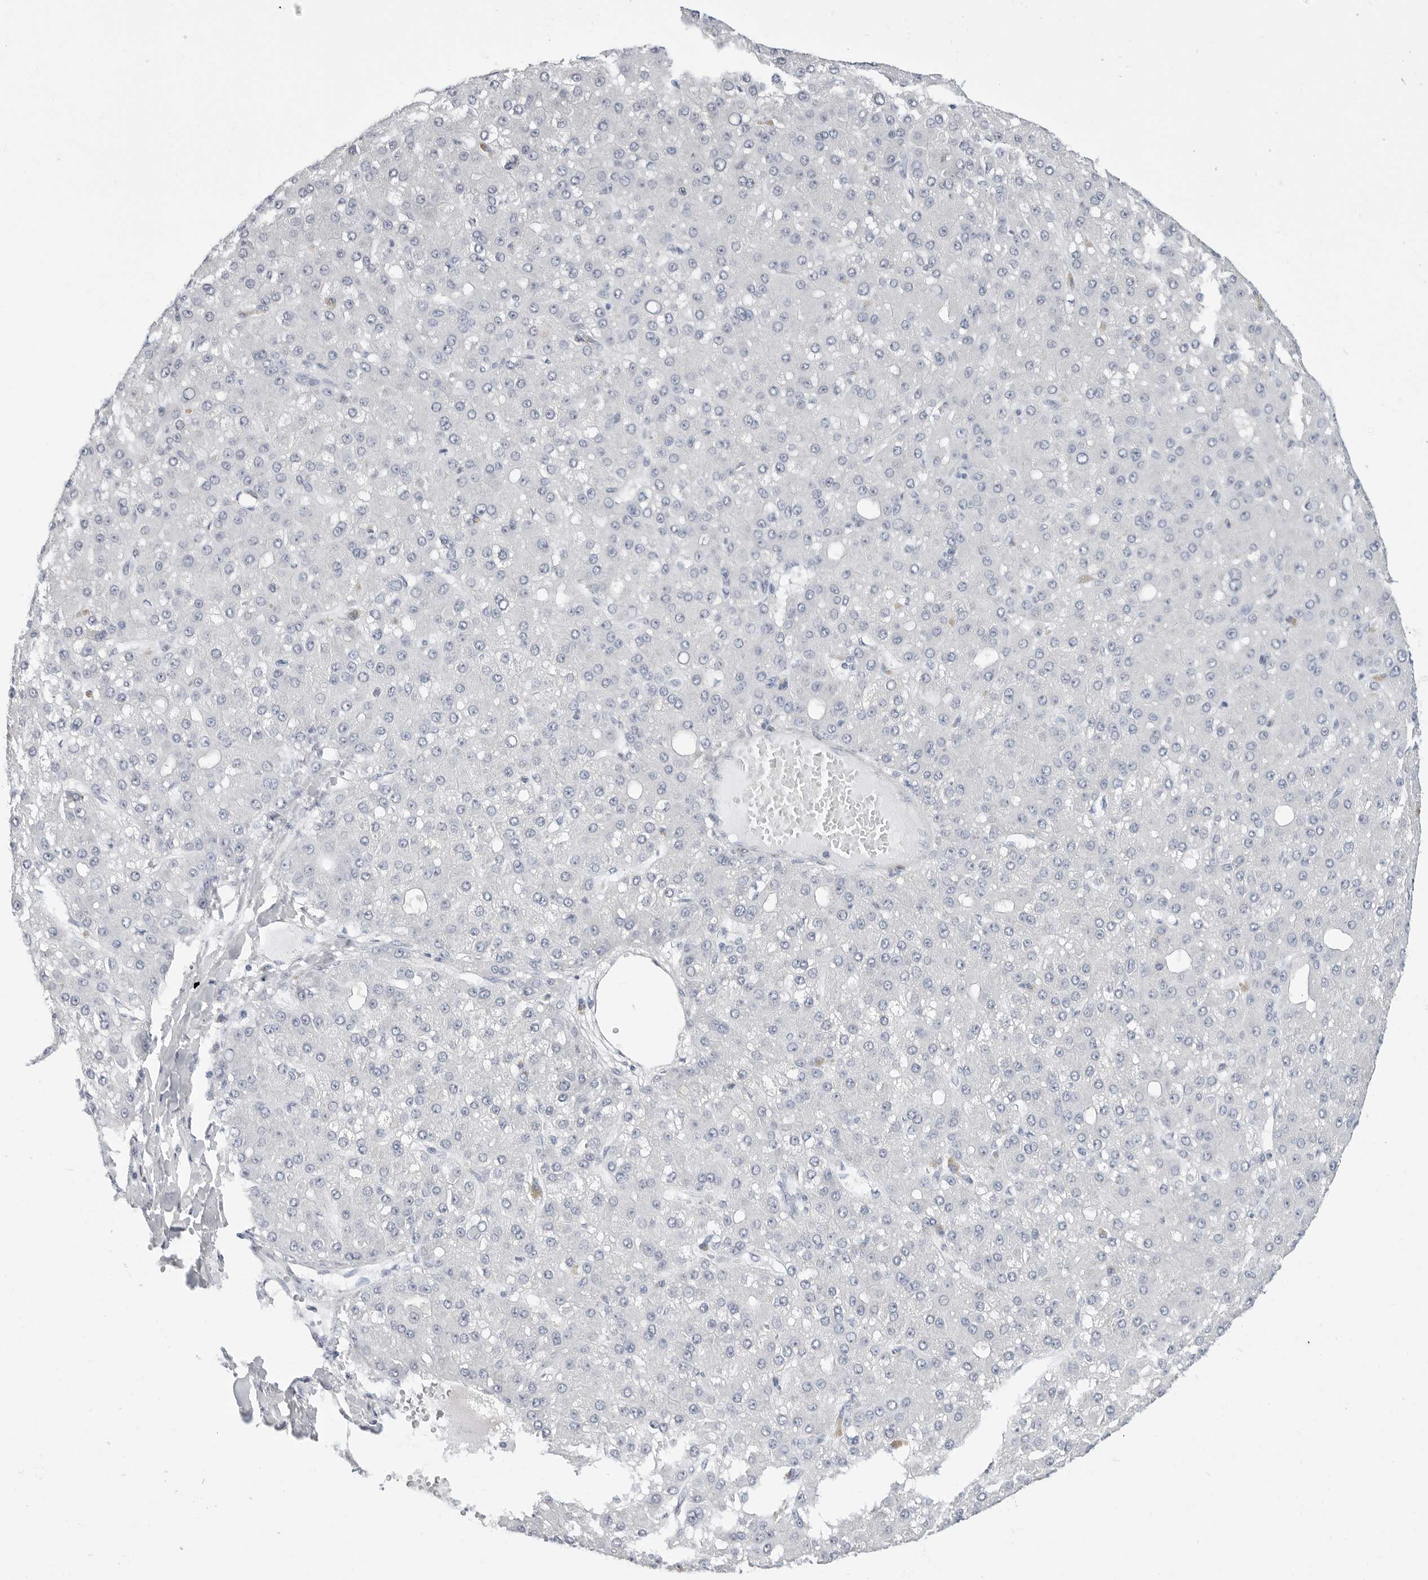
{"staining": {"intensity": "negative", "quantity": "none", "location": "none"}, "tissue": "liver cancer", "cell_type": "Tumor cells", "image_type": "cancer", "snomed": [{"axis": "morphology", "description": "Carcinoma, Hepatocellular, NOS"}, {"axis": "topography", "description": "Liver"}], "caption": "DAB immunohistochemical staining of liver hepatocellular carcinoma displays no significant expression in tumor cells. (DAB (3,3'-diaminobenzidine) IHC, high magnification).", "gene": "PLN", "patient": {"sex": "male", "age": 67}}